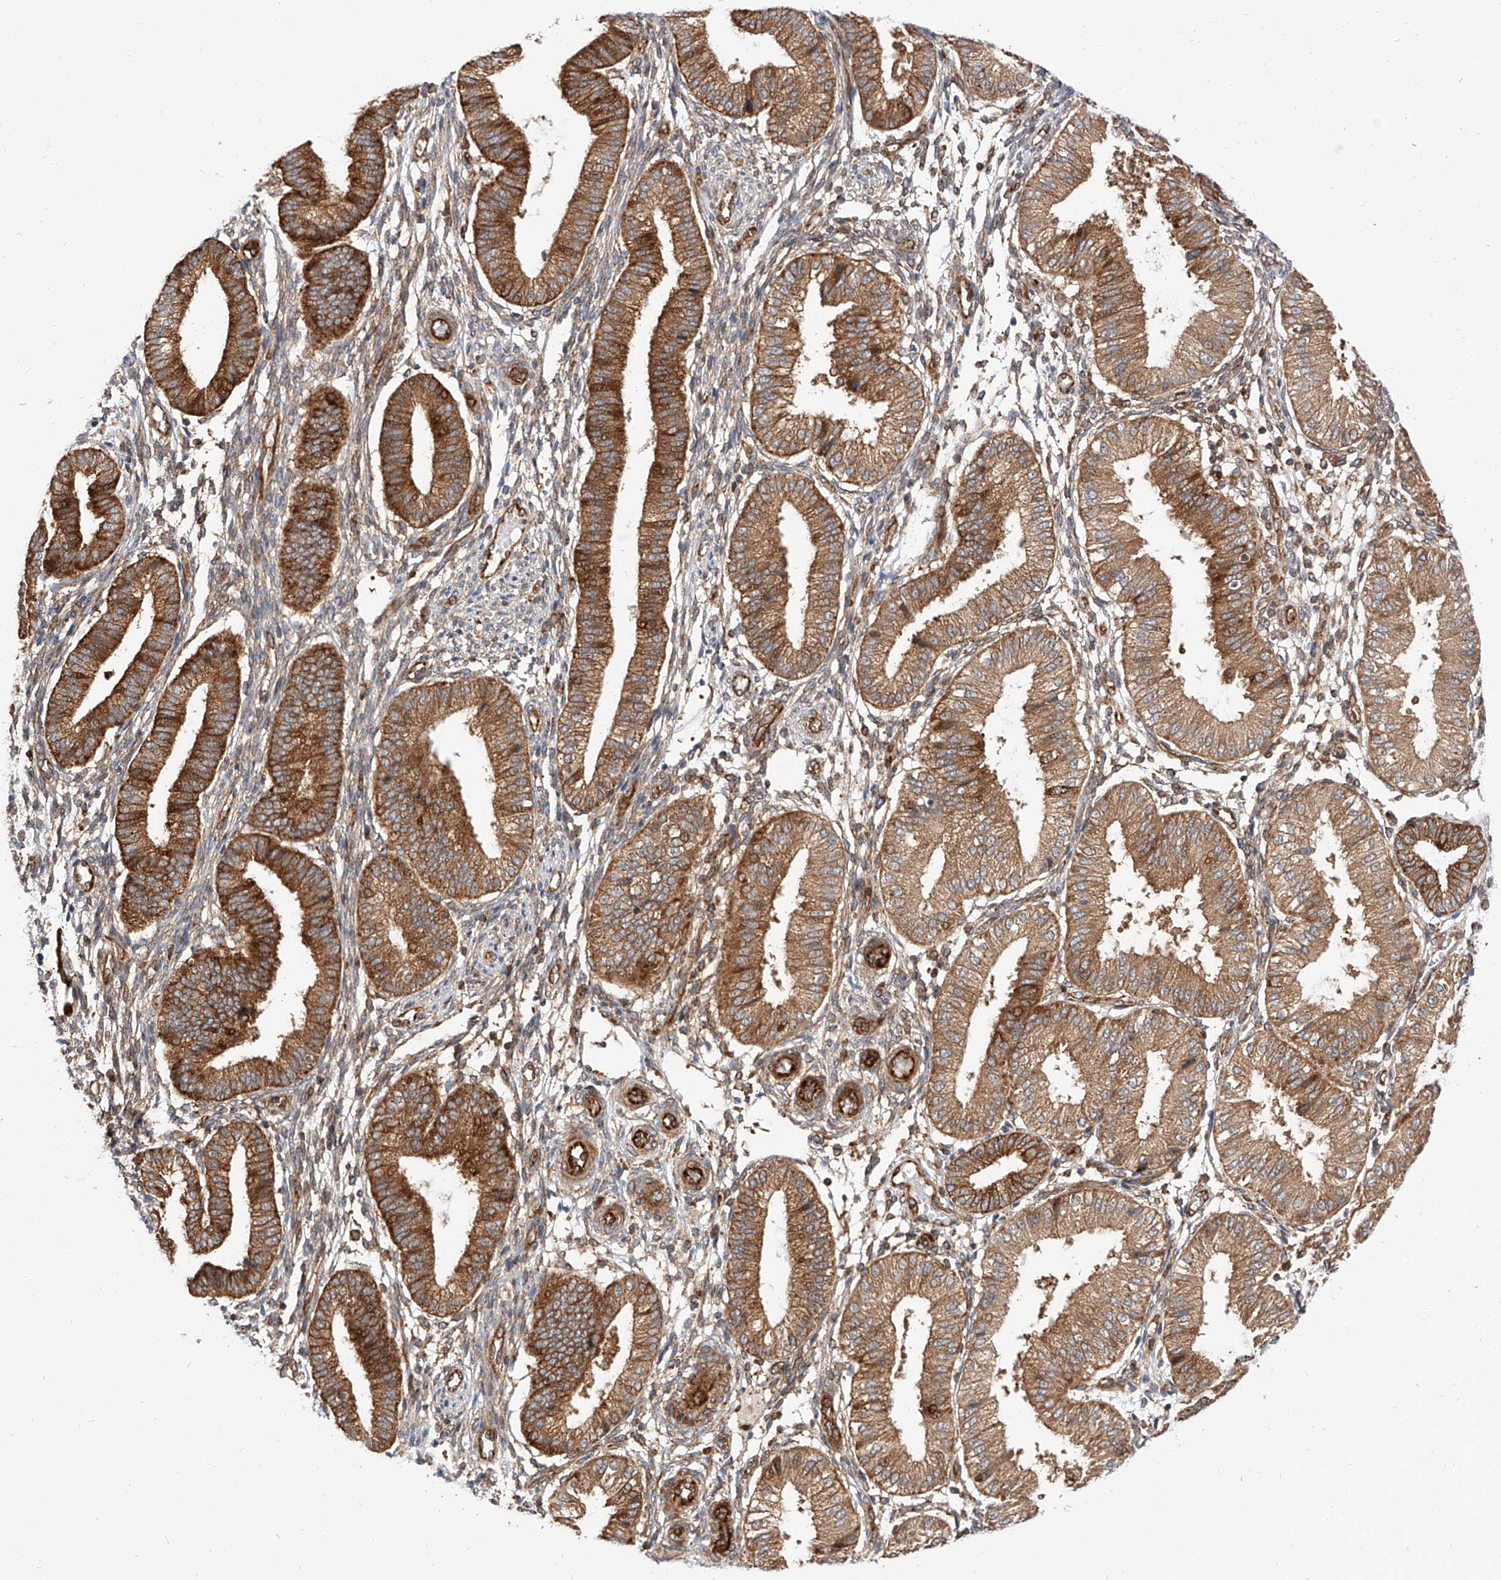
{"staining": {"intensity": "moderate", "quantity": "25%-75%", "location": "cytoplasmic/membranous"}, "tissue": "endometrium", "cell_type": "Cells in endometrial stroma", "image_type": "normal", "snomed": [{"axis": "morphology", "description": "Normal tissue, NOS"}, {"axis": "topography", "description": "Endometrium"}], "caption": "Immunohistochemical staining of normal human endometrium reveals moderate cytoplasmic/membranous protein expression in approximately 25%-75% of cells in endometrial stroma. Nuclei are stained in blue.", "gene": "ISCA2", "patient": {"sex": "female", "age": 39}}